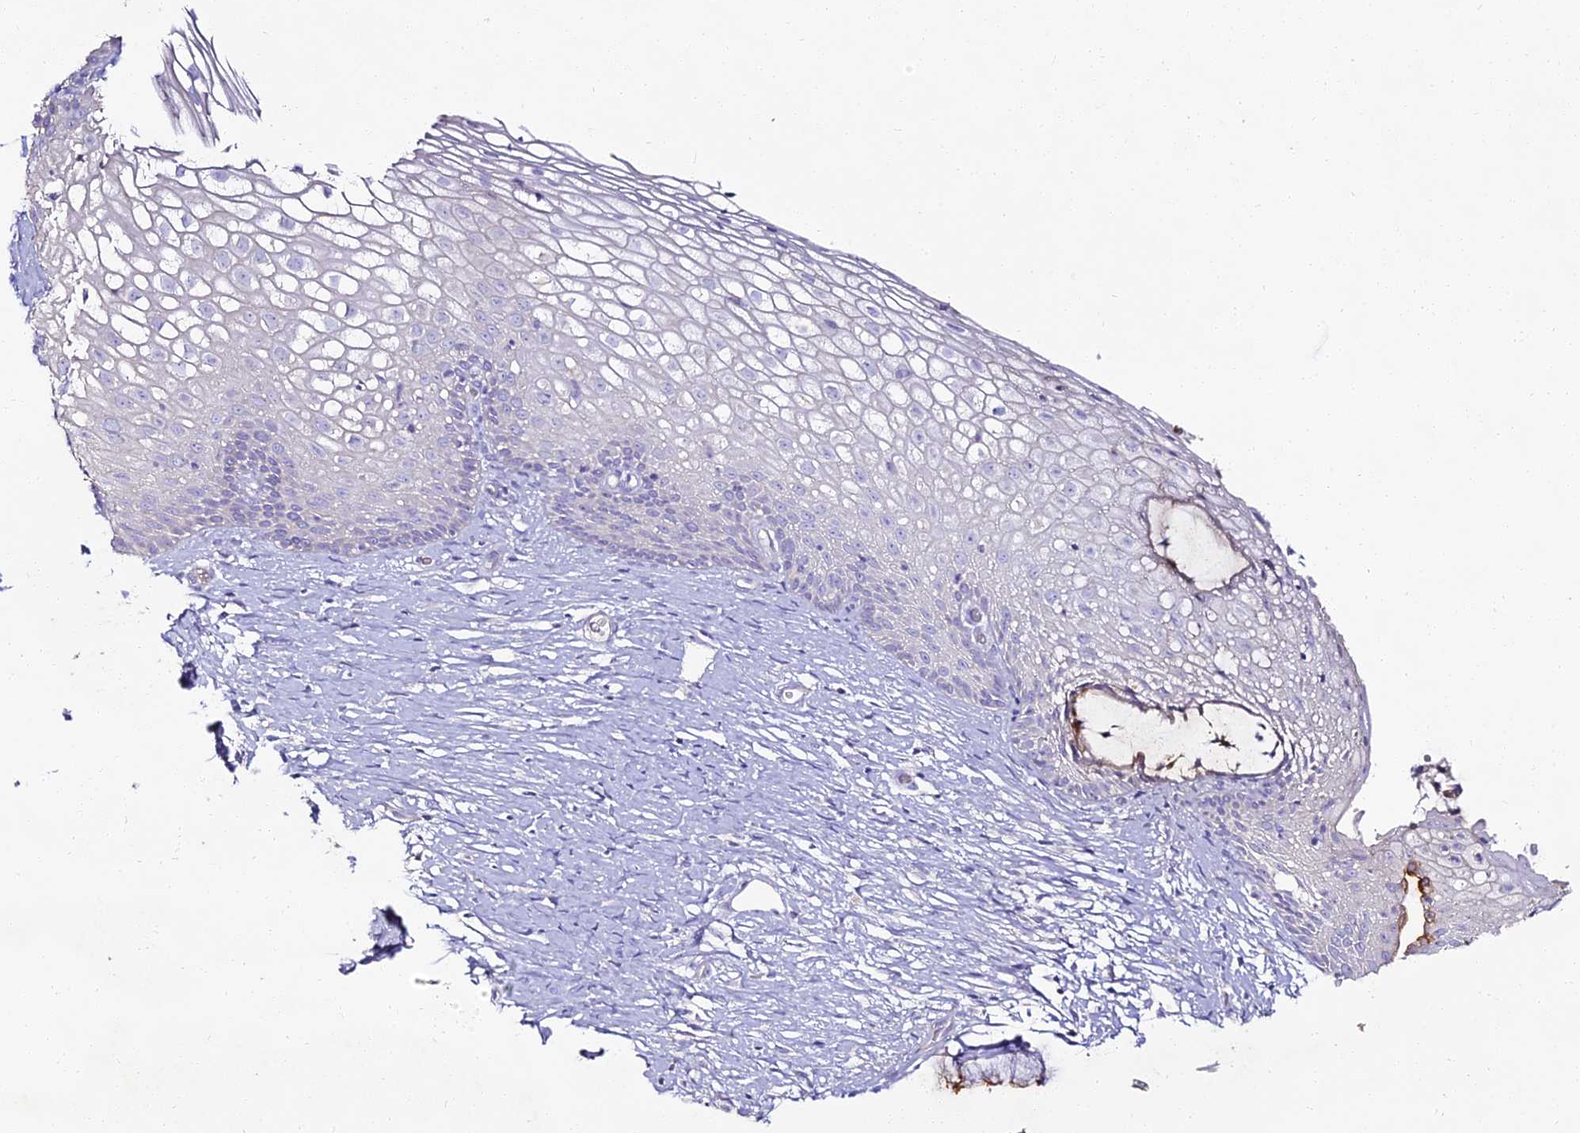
{"staining": {"intensity": "moderate", "quantity": "<25%", "location": "cytoplasmic/membranous"}, "tissue": "cervix", "cell_type": "Glandular cells", "image_type": "normal", "snomed": [{"axis": "morphology", "description": "Normal tissue, NOS"}, {"axis": "topography", "description": "Cervix"}], "caption": "Moderate cytoplasmic/membranous protein expression is identified in approximately <25% of glandular cells in cervix. (brown staining indicates protein expression, while blue staining denotes nuclei).", "gene": "ALPG", "patient": {"sex": "female", "age": 33}}